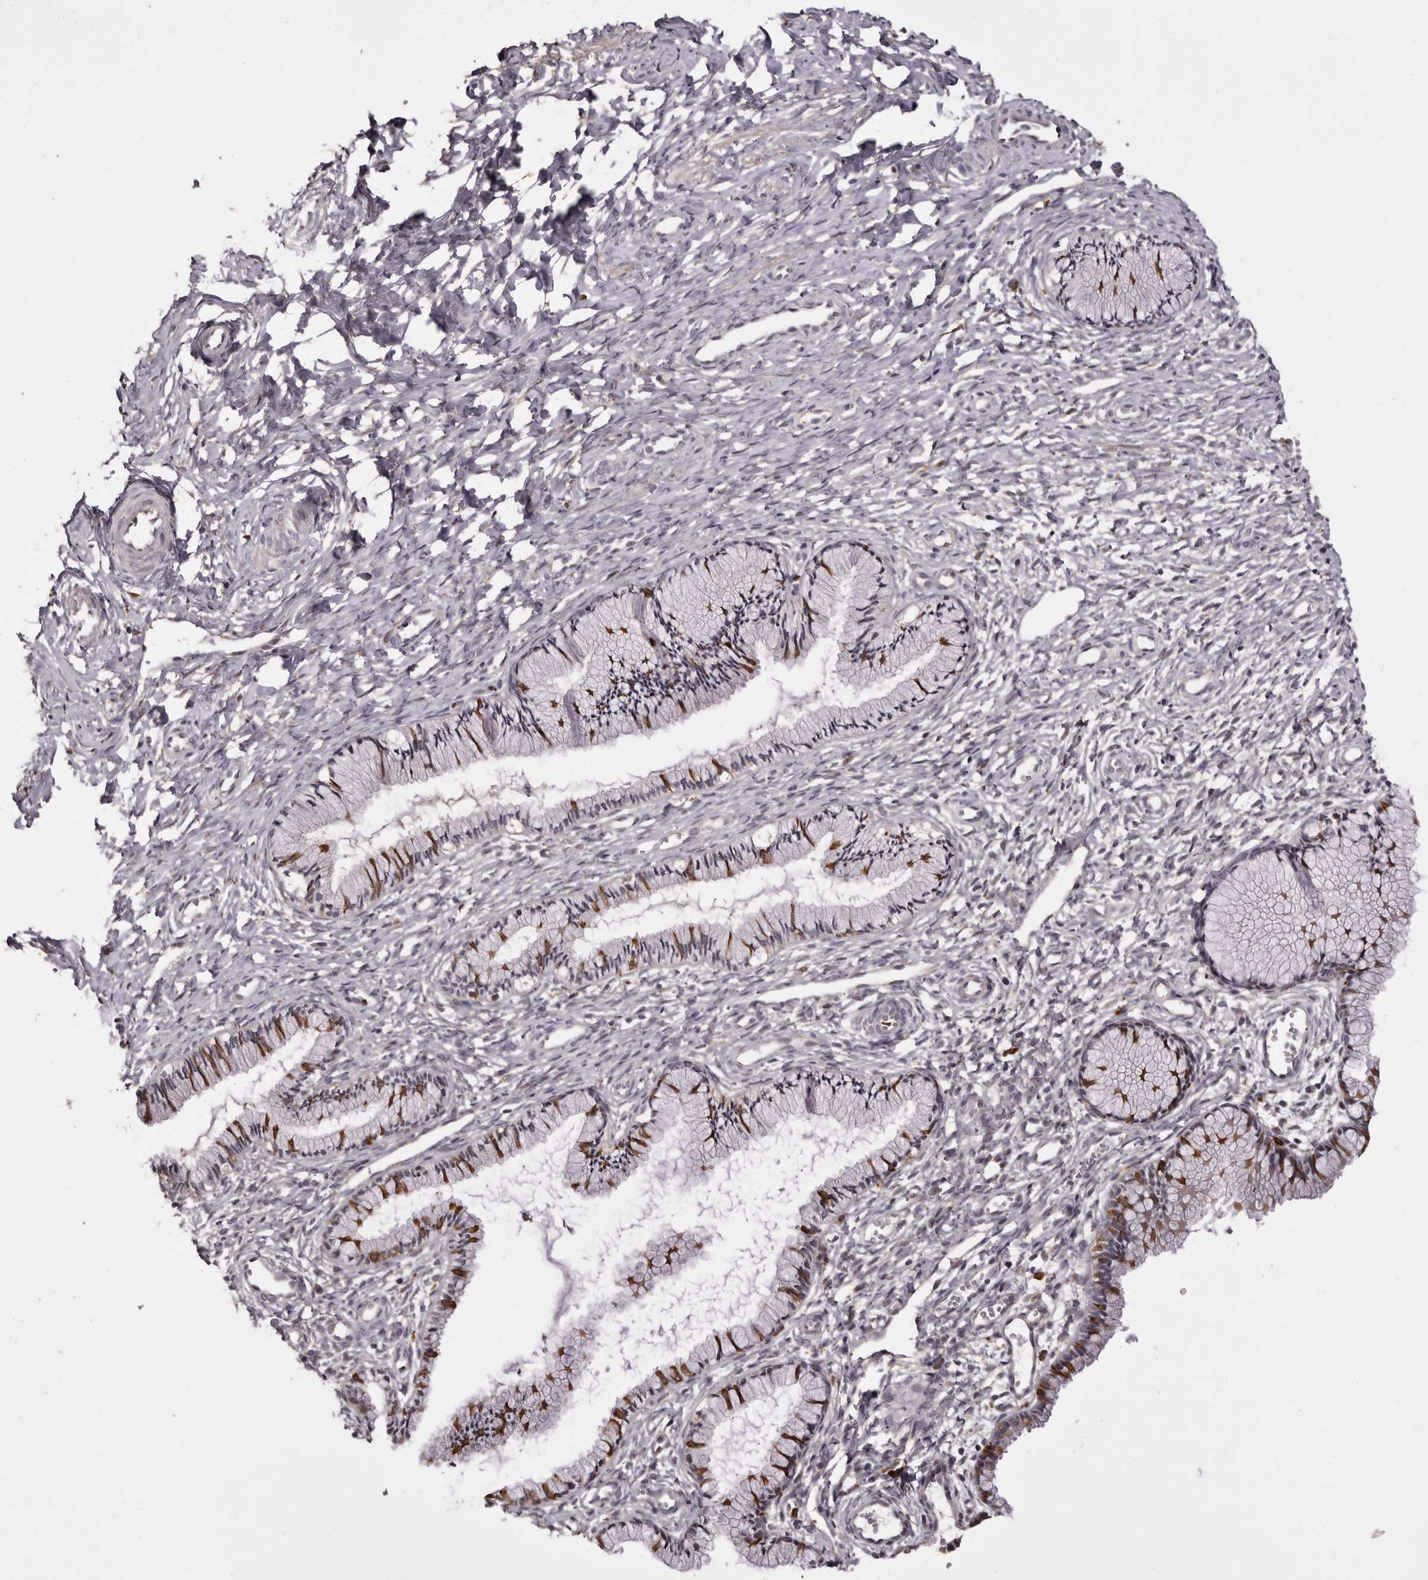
{"staining": {"intensity": "moderate", "quantity": "<25%", "location": "cytoplasmic/membranous"}, "tissue": "cervix", "cell_type": "Glandular cells", "image_type": "normal", "snomed": [{"axis": "morphology", "description": "Normal tissue, NOS"}, {"axis": "topography", "description": "Cervix"}], "caption": "This photomicrograph displays normal cervix stained with immunohistochemistry (IHC) to label a protein in brown. The cytoplasmic/membranous of glandular cells show moderate positivity for the protein. Nuclei are counter-stained blue.", "gene": "TNNI1", "patient": {"sex": "female", "age": 27}}